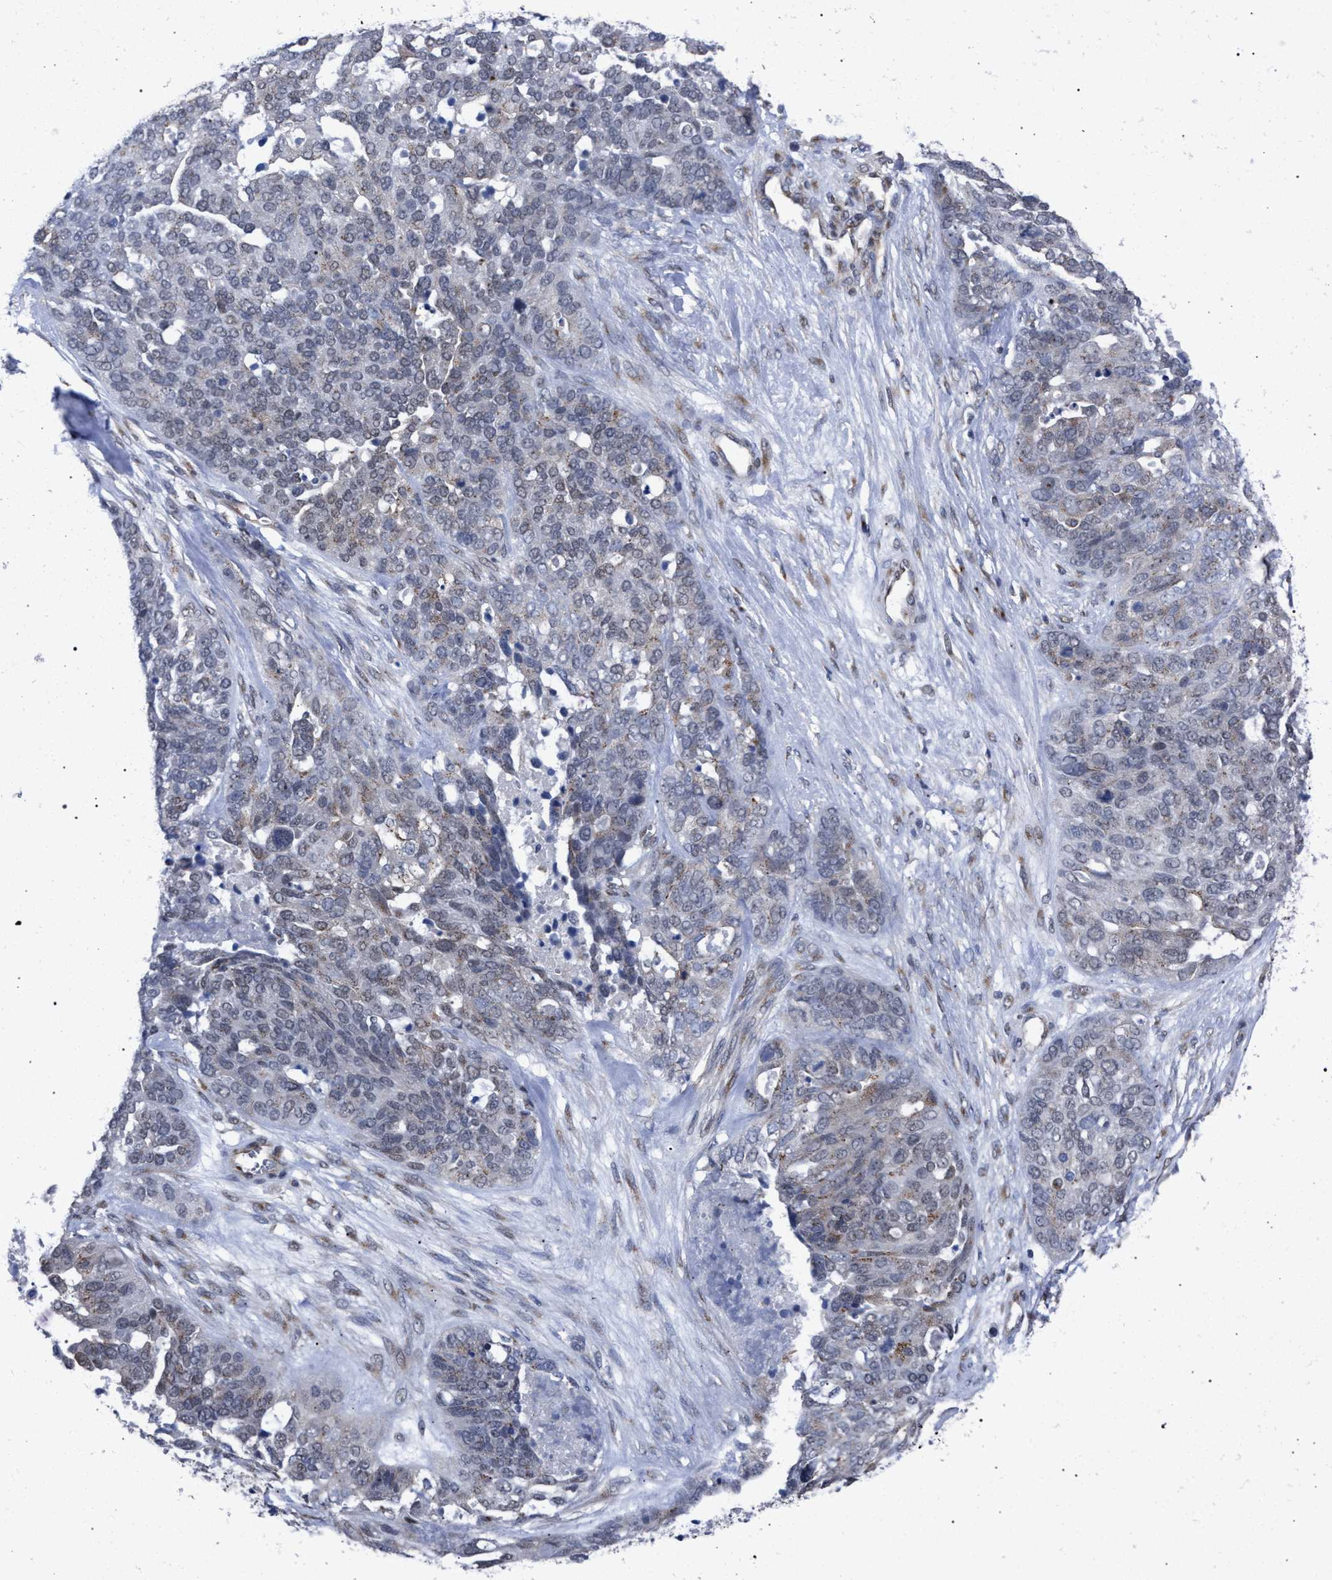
{"staining": {"intensity": "weak", "quantity": "25%-75%", "location": "cytoplasmic/membranous"}, "tissue": "ovarian cancer", "cell_type": "Tumor cells", "image_type": "cancer", "snomed": [{"axis": "morphology", "description": "Cystadenocarcinoma, serous, NOS"}, {"axis": "topography", "description": "Ovary"}], "caption": "An image of human ovarian cancer stained for a protein exhibits weak cytoplasmic/membranous brown staining in tumor cells.", "gene": "GOLGA2", "patient": {"sex": "female", "age": 44}}